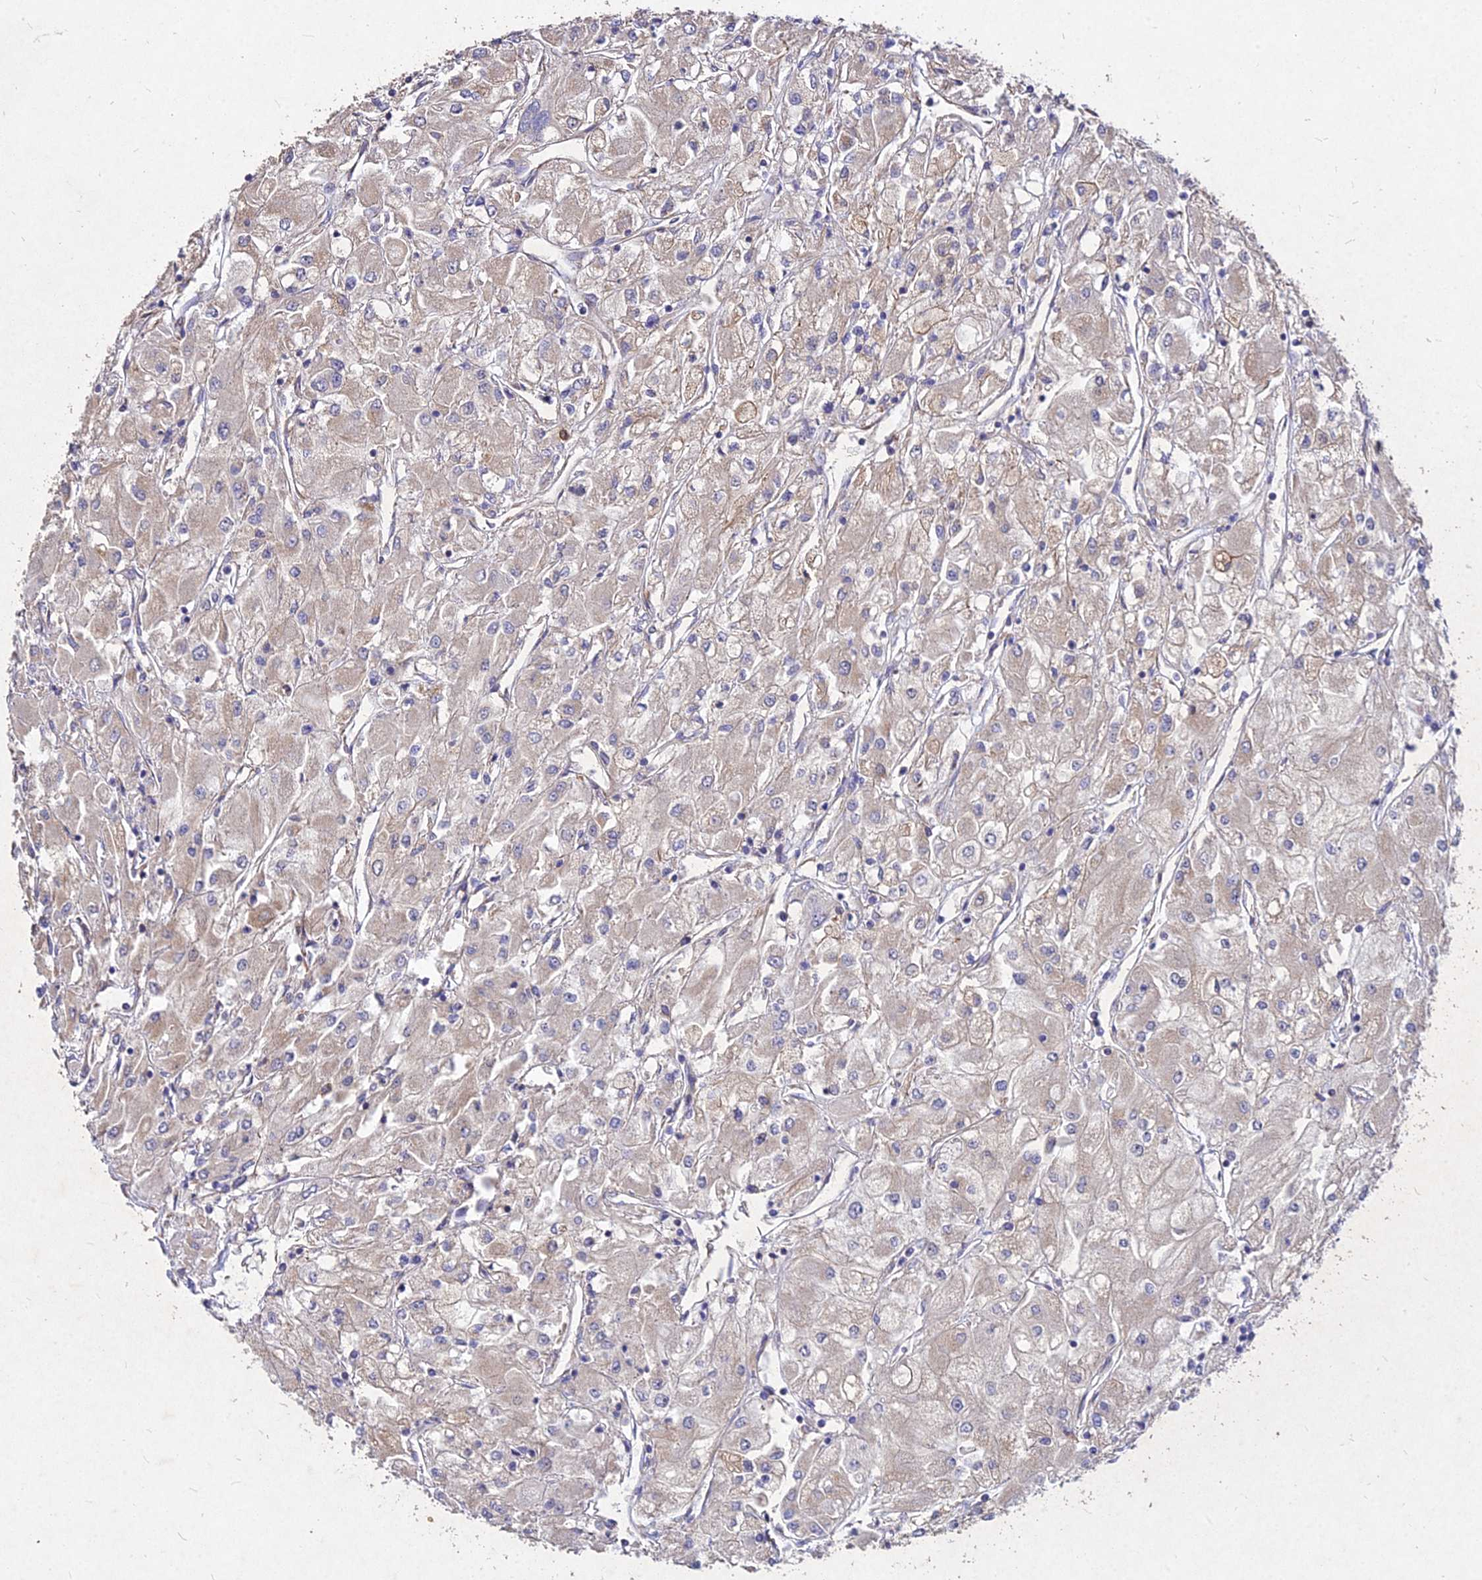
{"staining": {"intensity": "negative", "quantity": "none", "location": "none"}, "tissue": "renal cancer", "cell_type": "Tumor cells", "image_type": "cancer", "snomed": [{"axis": "morphology", "description": "Adenocarcinoma, NOS"}, {"axis": "topography", "description": "Kidney"}], "caption": "The micrograph exhibits no staining of tumor cells in renal cancer.", "gene": "SKA1", "patient": {"sex": "male", "age": 80}}